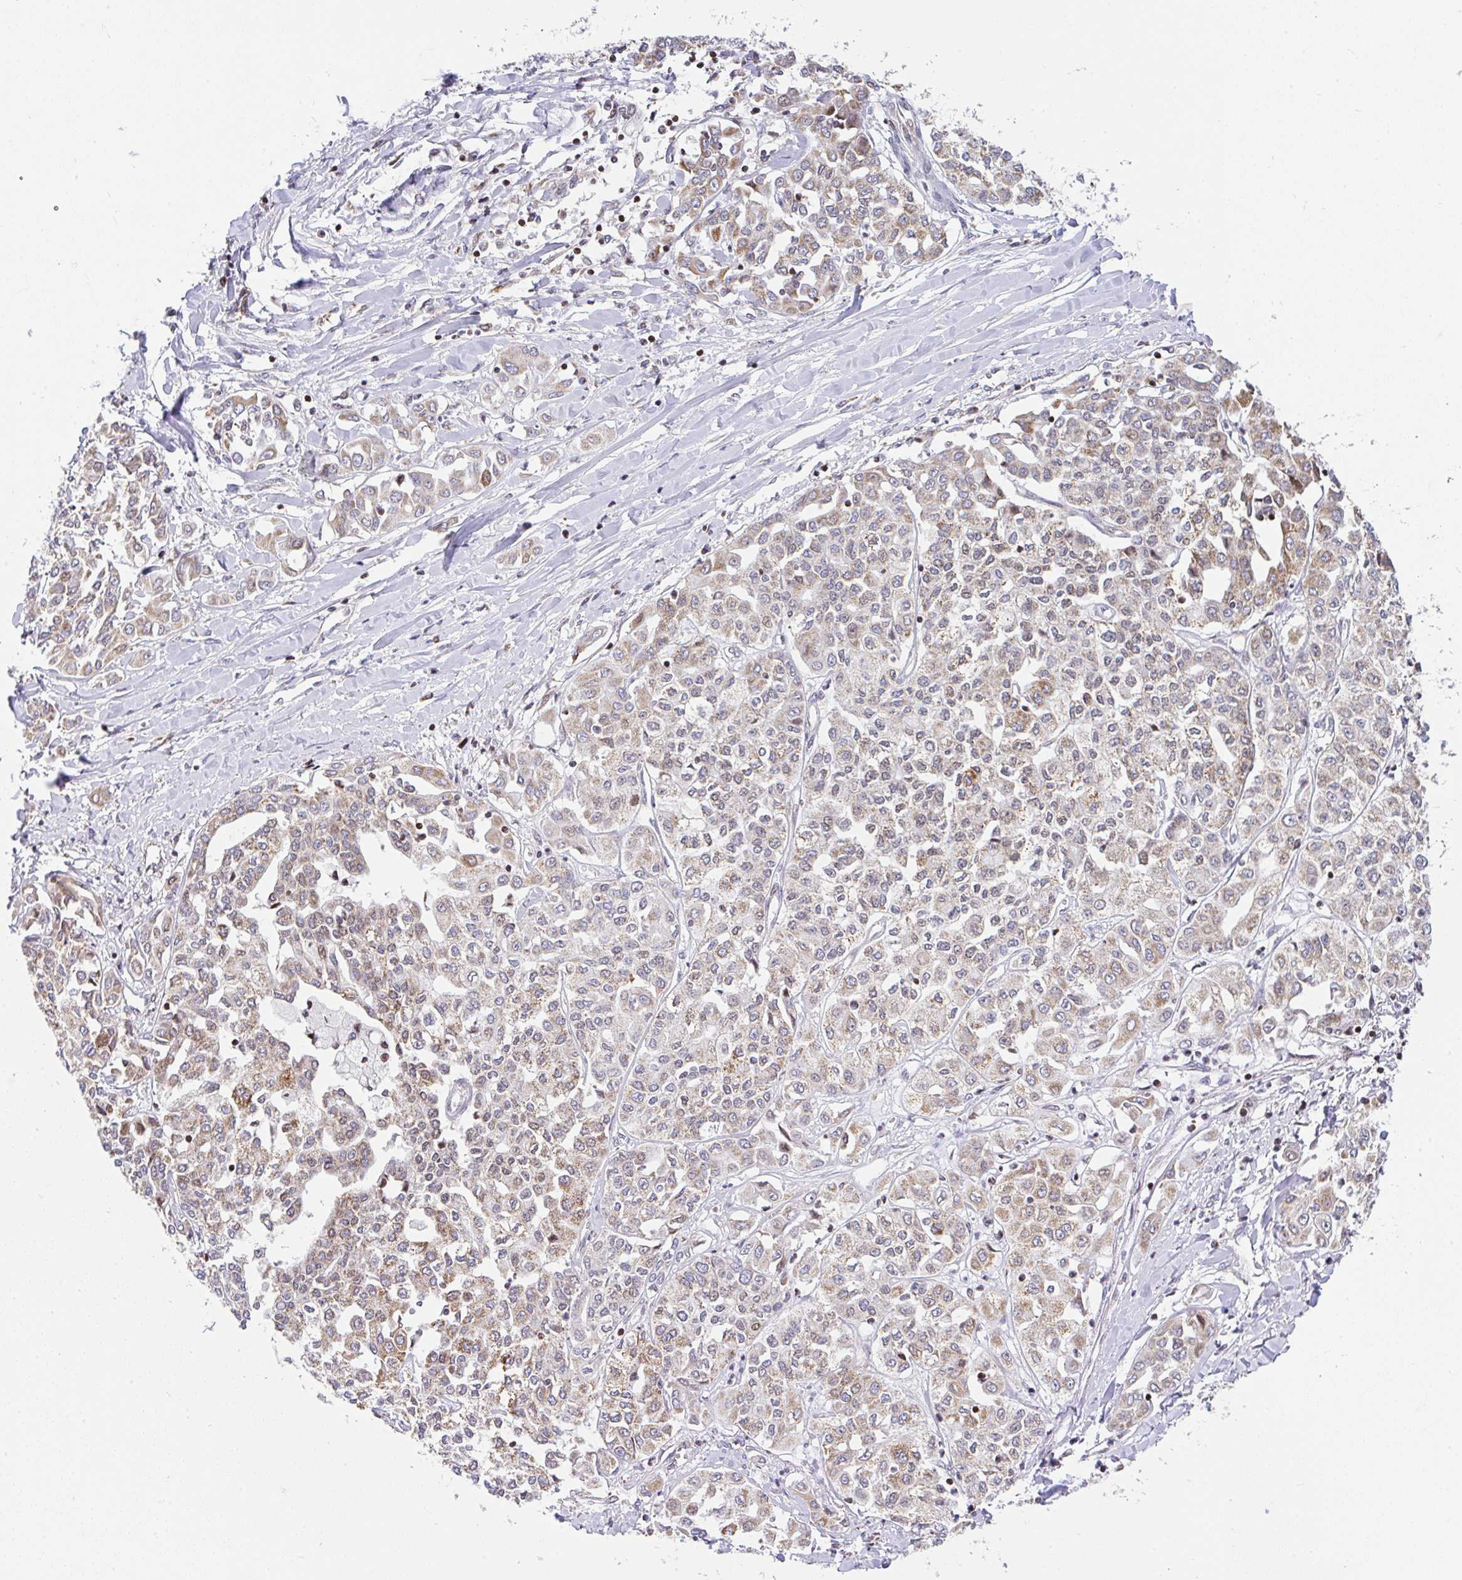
{"staining": {"intensity": "moderate", "quantity": "25%-75%", "location": "cytoplasmic/membranous"}, "tissue": "liver cancer", "cell_type": "Tumor cells", "image_type": "cancer", "snomed": [{"axis": "morphology", "description": "Cholangiocarcinoma"}, {"axis": "topography", "description": "Liver"}], "caption": "Immunohistochemistry staining of liver cancer, which displays medium levels of moderate cytoplasmic/membranous staining in about 25%-75% of tumor cells indicating moderate cytoplasmic/membranous protein expression. The staining was performed using DAB (brown) for protein detection and nuclei were counterstained in hematoxylin (blue).", "gene": "FIGNL1", "patient": {"sex": "female", "age": 77}}